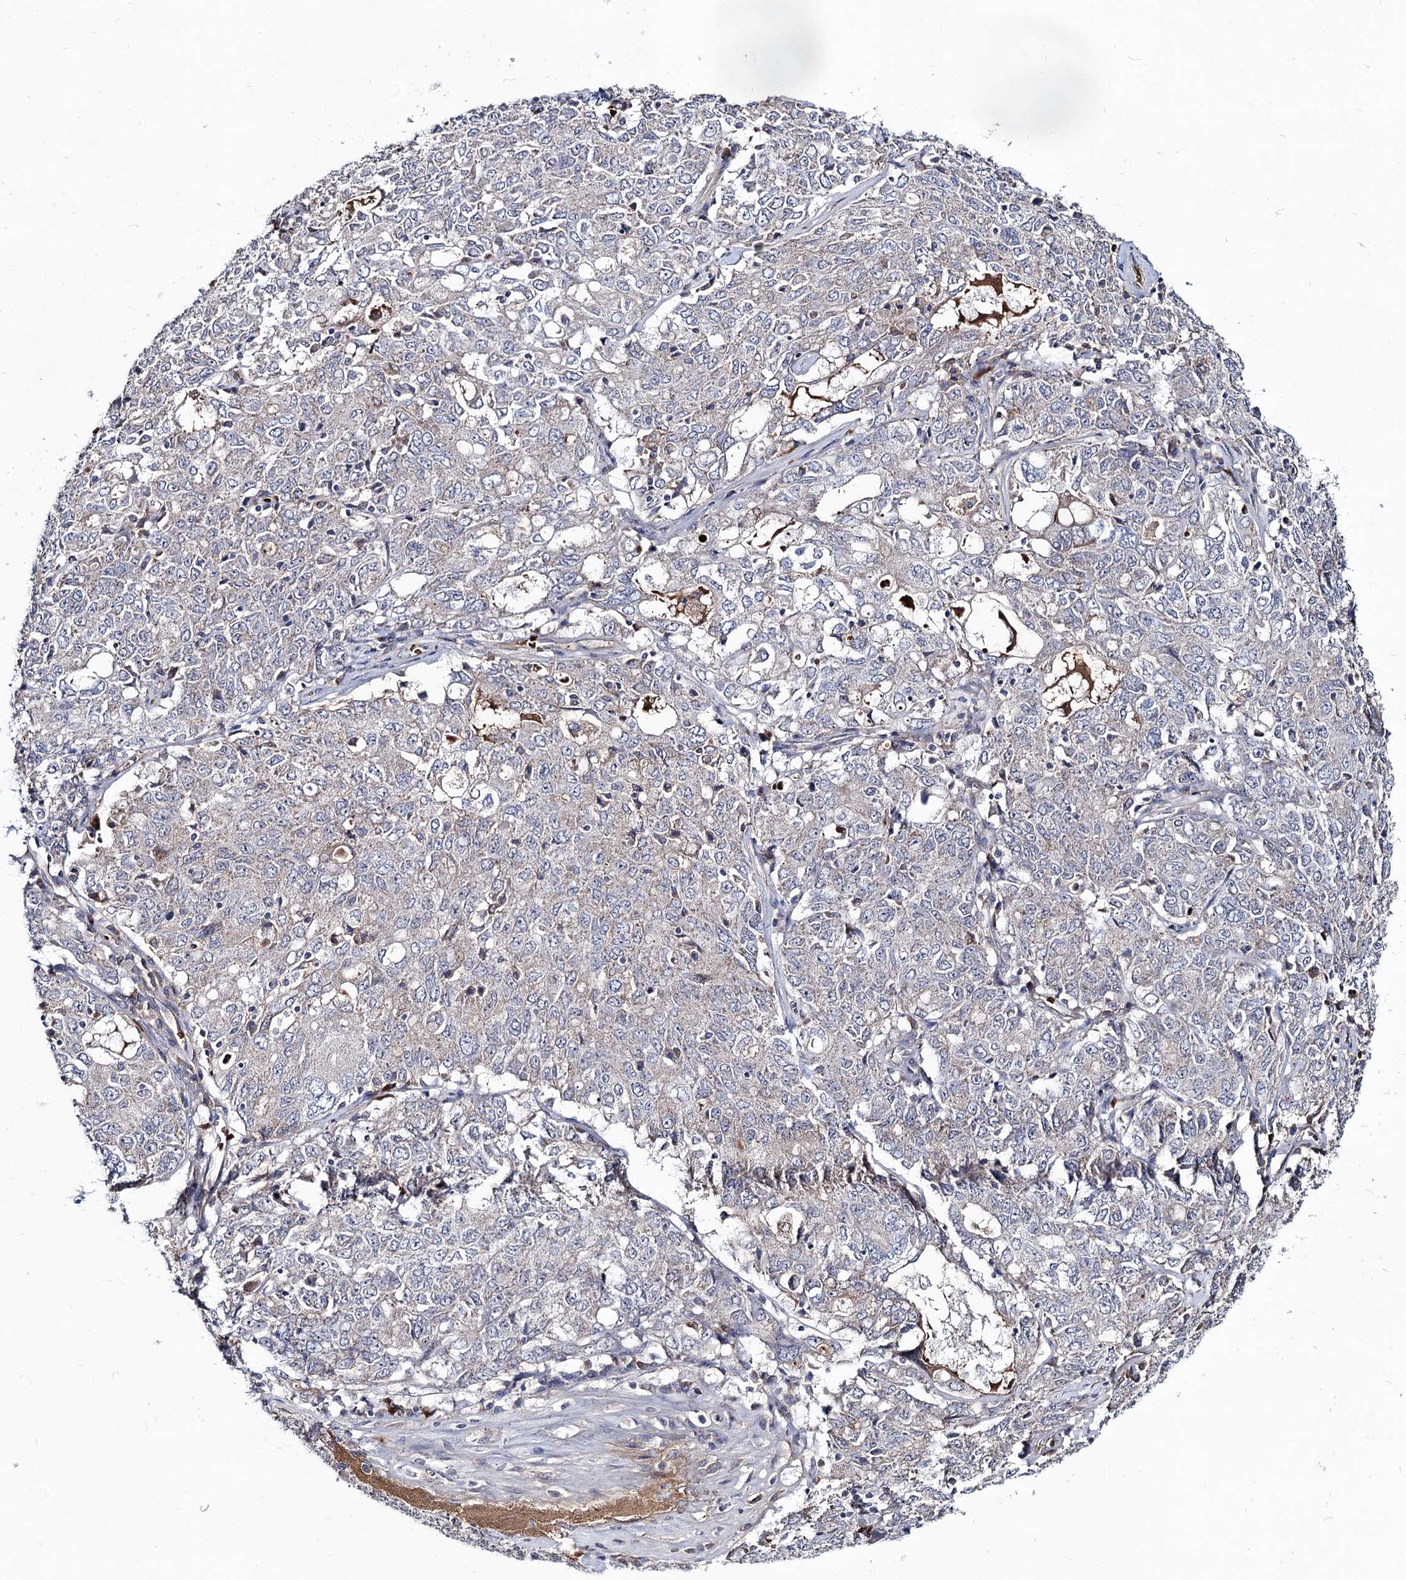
{"staining": {"intensity": "weak", "quantity": "<25%", "location": "cytoplasmic/membranous"}, "tissue": "ovarian cancer", "cell_type": "Tumor cells", "image_type": "cancer", "snomed": [{"axis": "morphology", "description": "Carcinoma, endometroid"}, {"axis": "topography", "description": "Ovary"}], "caption": "A high-resolution micrograph shows IHC staining of ovarian cancer, which displays no significant staining in tumor cells. The staining was performed using DAB to visualize the protein expression in brown, while the nuclei were stained in blue with hematoxylin (Magnification: 20x).", "gene": "RNF6", "patient": {"sex": "female", "age": 62}}